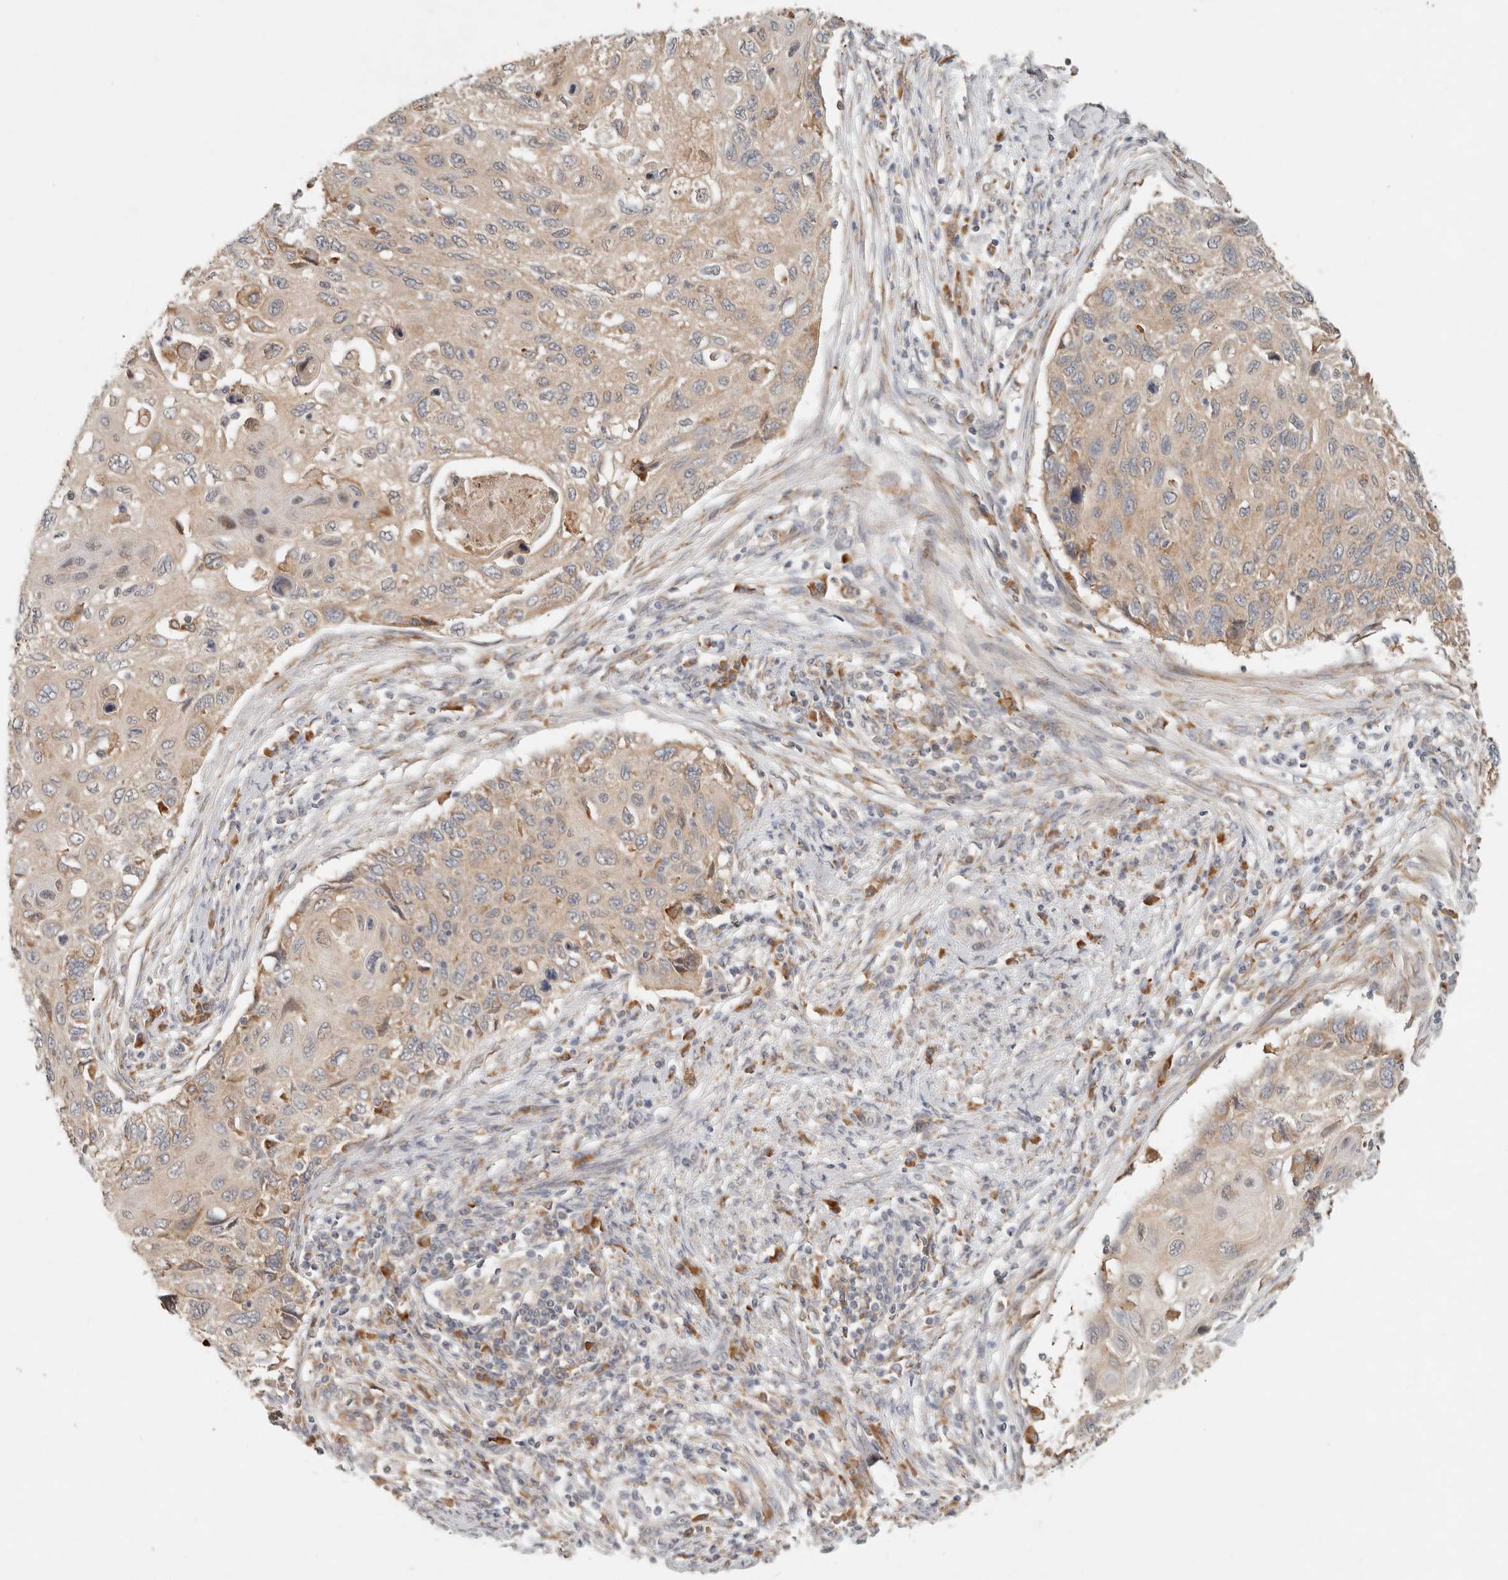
{"staining": {"intensity": "weak", "quantity": ">75%", "location": "cytoplasmic/membranous"}, "tissue": "cervical cancer", "cell_type": "Tumor cells", "image_type": "cancer", "snomed": [{"axis": "morphology", "description": "Squamous cell carcinoma, NOS"}, {"axis": "topography", "description": "Cervix"}], "caption": "DAB immunohistochemical staining of human squamous cell carcinoma (cervical) displays weak cytoplasmic/membranous protein positivity in approximately >75% of tumor cells.", "gene": "ARHGEF10L", "patient": {"sex": "female", "age": 70}}